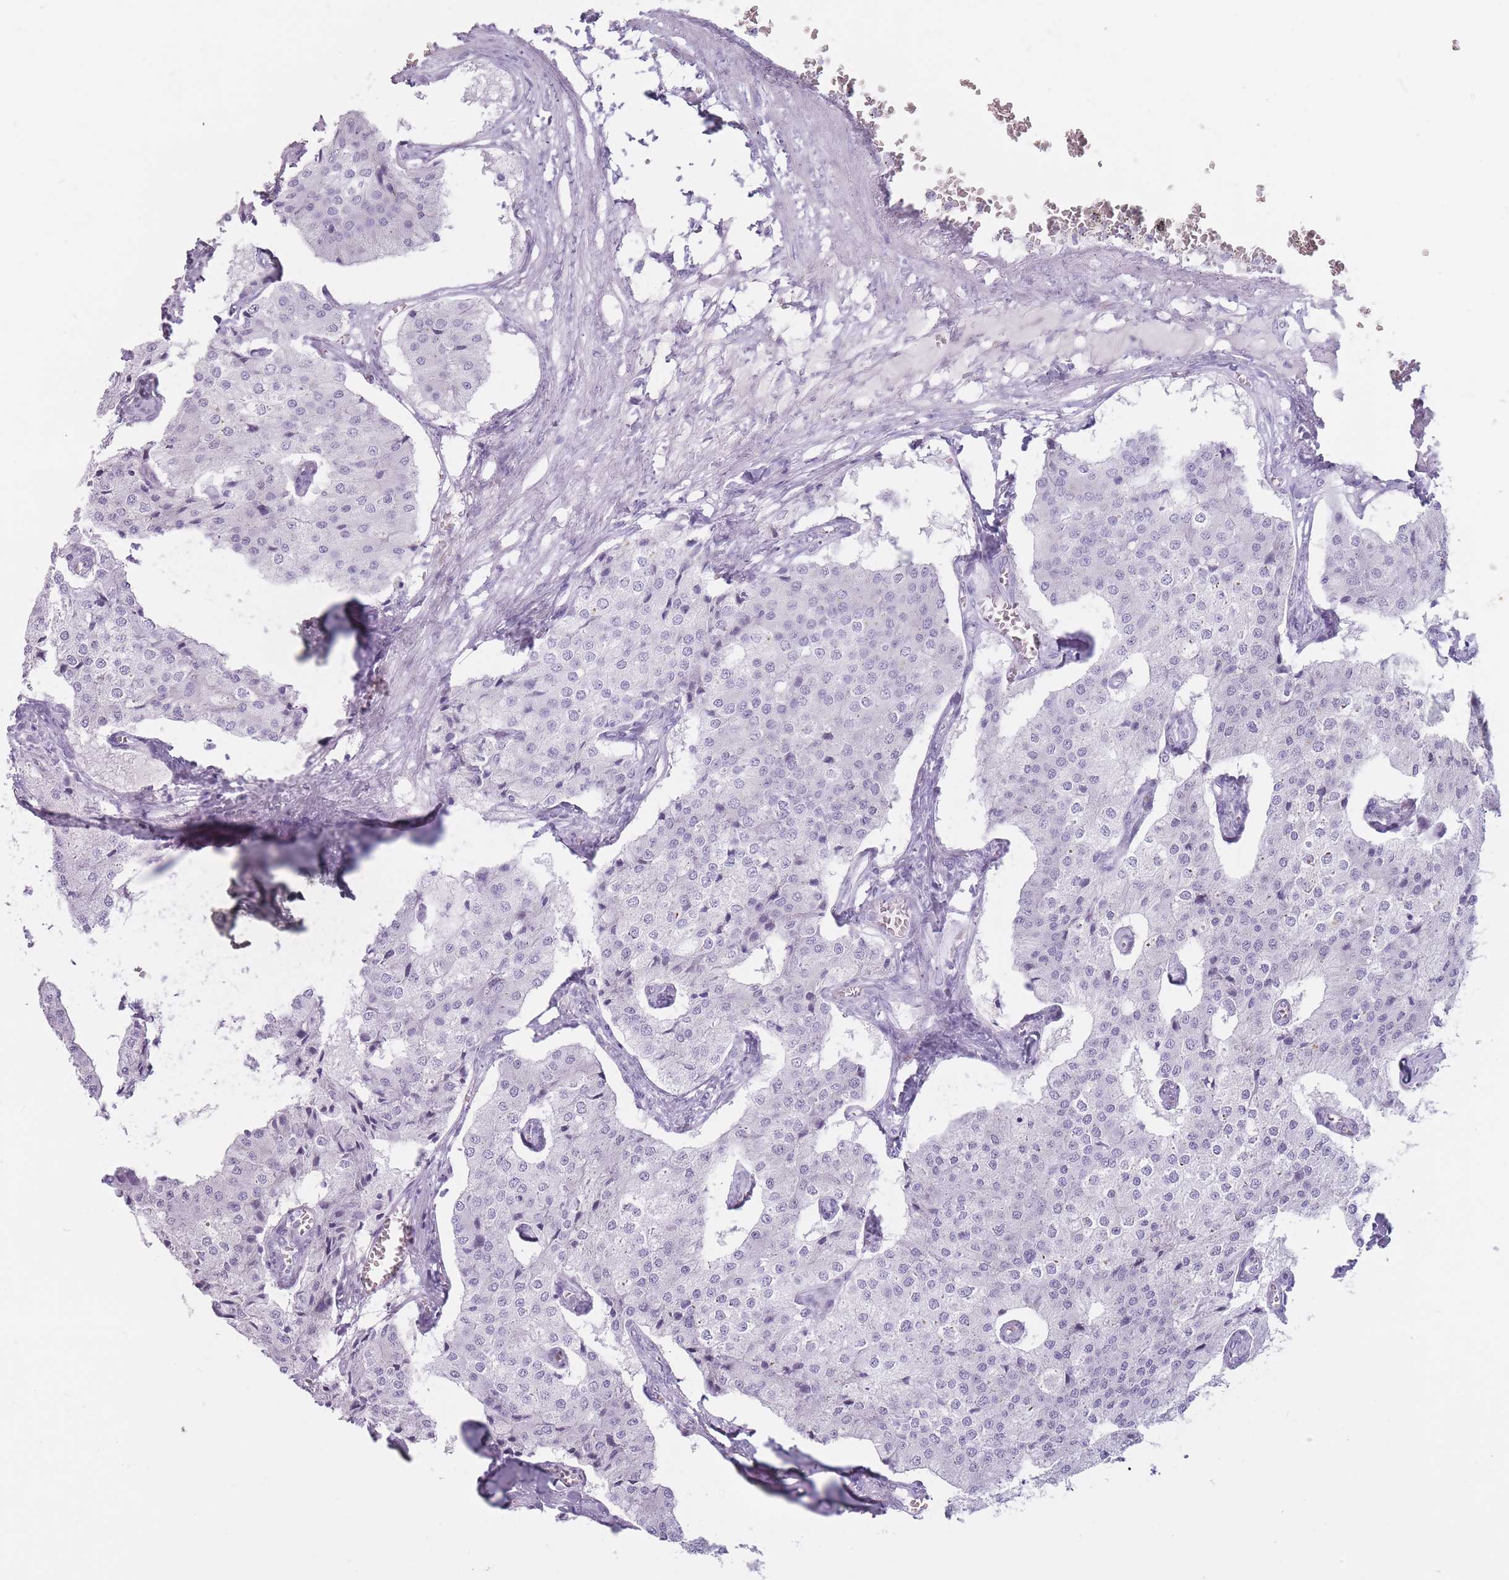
{"staining": {"intensity": "negative", "quantity": "none", "location": "none"}, "tissue": "carcinoid", "cell_type": "Tumor cells", "image_type": "cancer", "snomed": [{"axis": "morphology", "description": "Carcinoid, malignant, NOS"}, {"axis": "topography", "description": "Colon"}], "caption": "A high-resolution photomicrograph shows IHC staining of carcinoid (malignant), which exhibits no significant staining in tumor cells.", "gene": "PNMA3", "patient": {"sex": "female", "age": 52}}